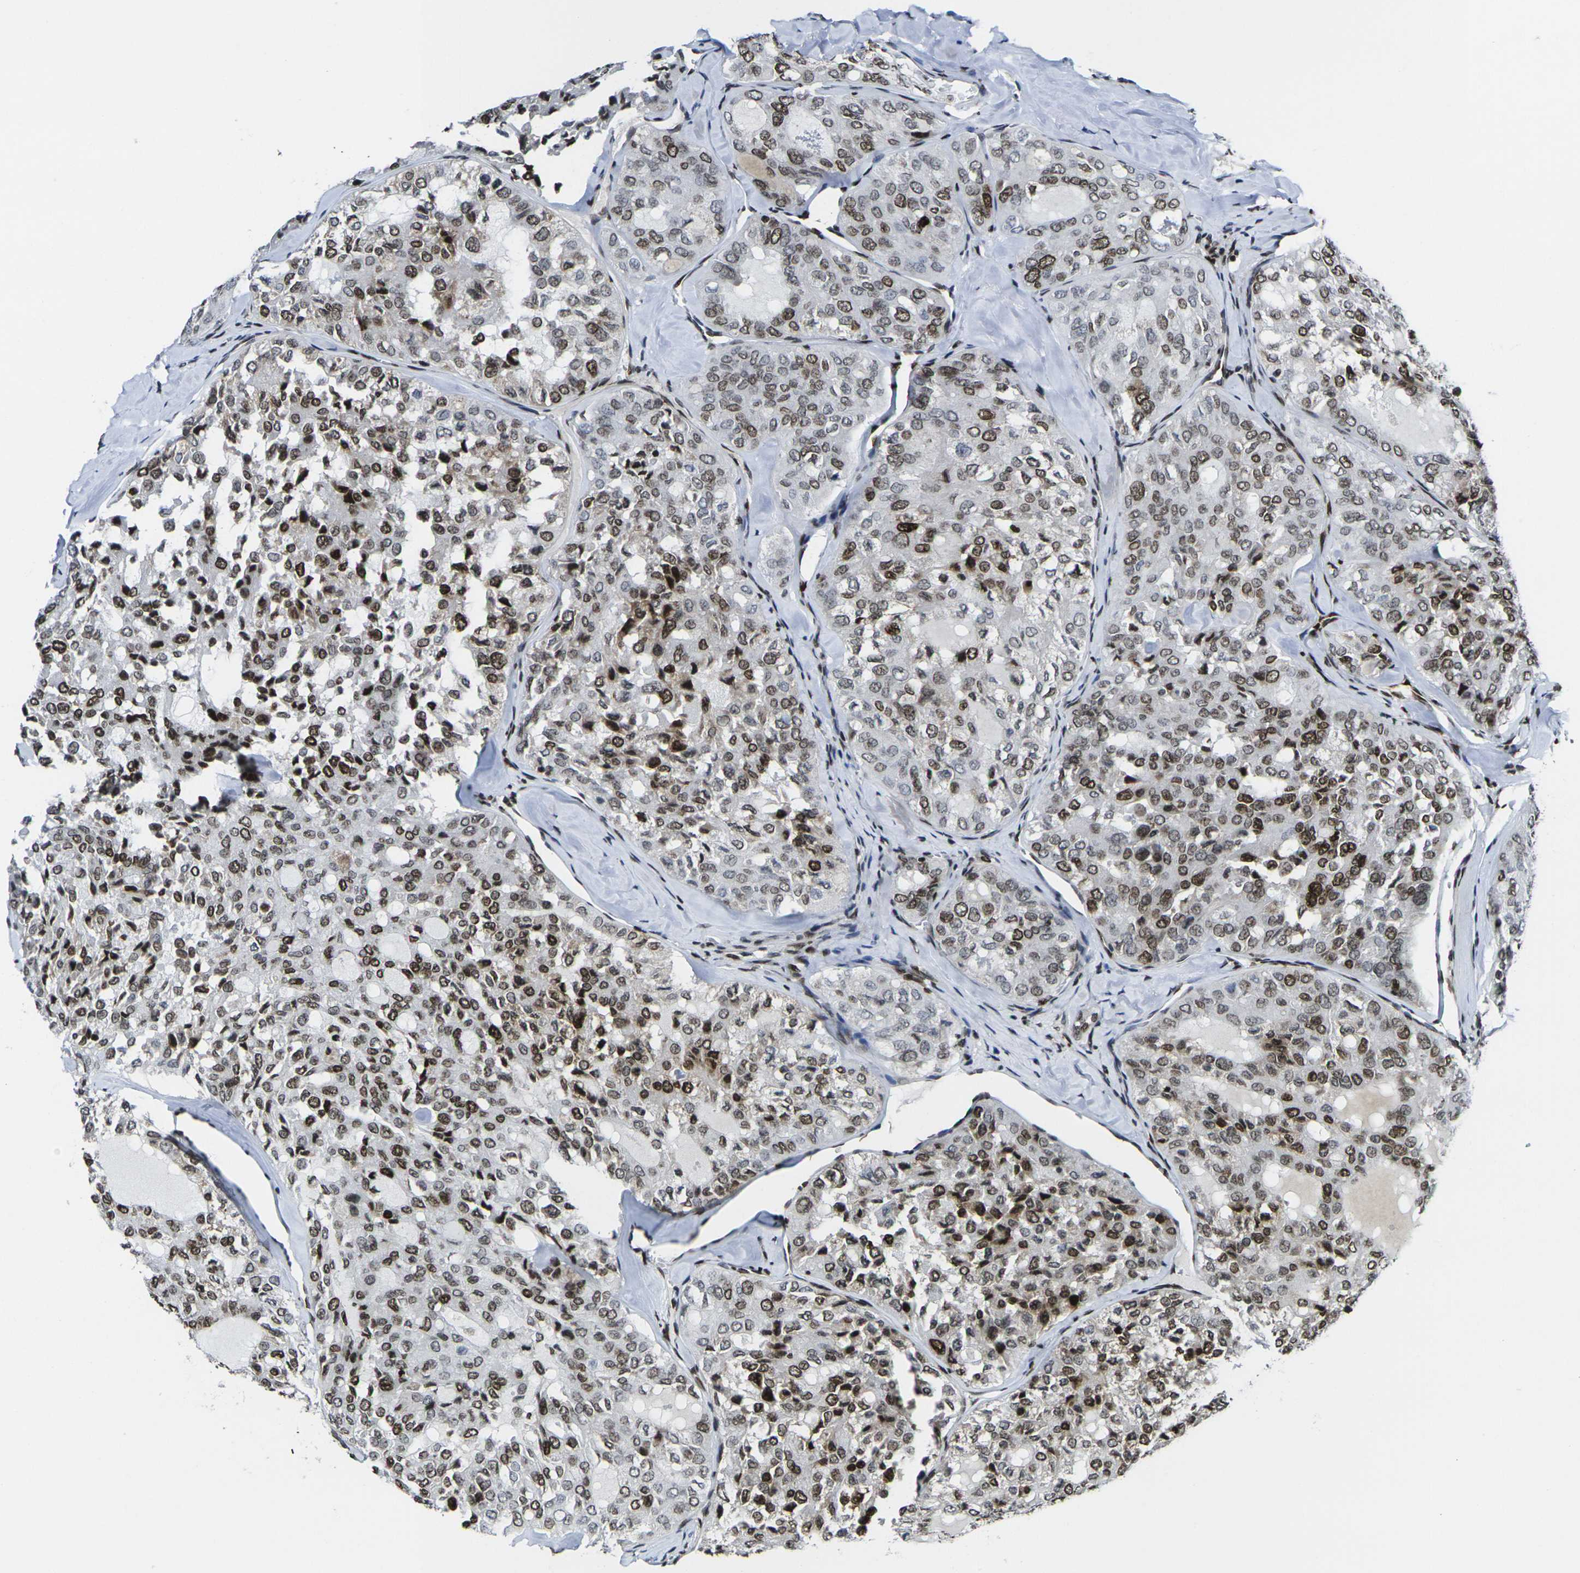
{"staining": {"intensity": "strong", "quantity": "25%-75%", "location": "nuclear"}, "tissue": "thyroid cancer", "cell_type": "Tumor cells", "image_type": "cancer", "snomed": [{"axis": "morphology", "description": "Follicular adenoma carcinoma, NOS"}, {"axis": "topography", "description": "Thyroid gland"}], "caption": "Thyroid cancer (follicular adenoma carcinoma) stained for a protein (brown) reveals strong nuclear positive staining in approximately 25%-75% of tumor cells.", "gene": "H1-10", "patient": {"sex": "male", "age": 75}}